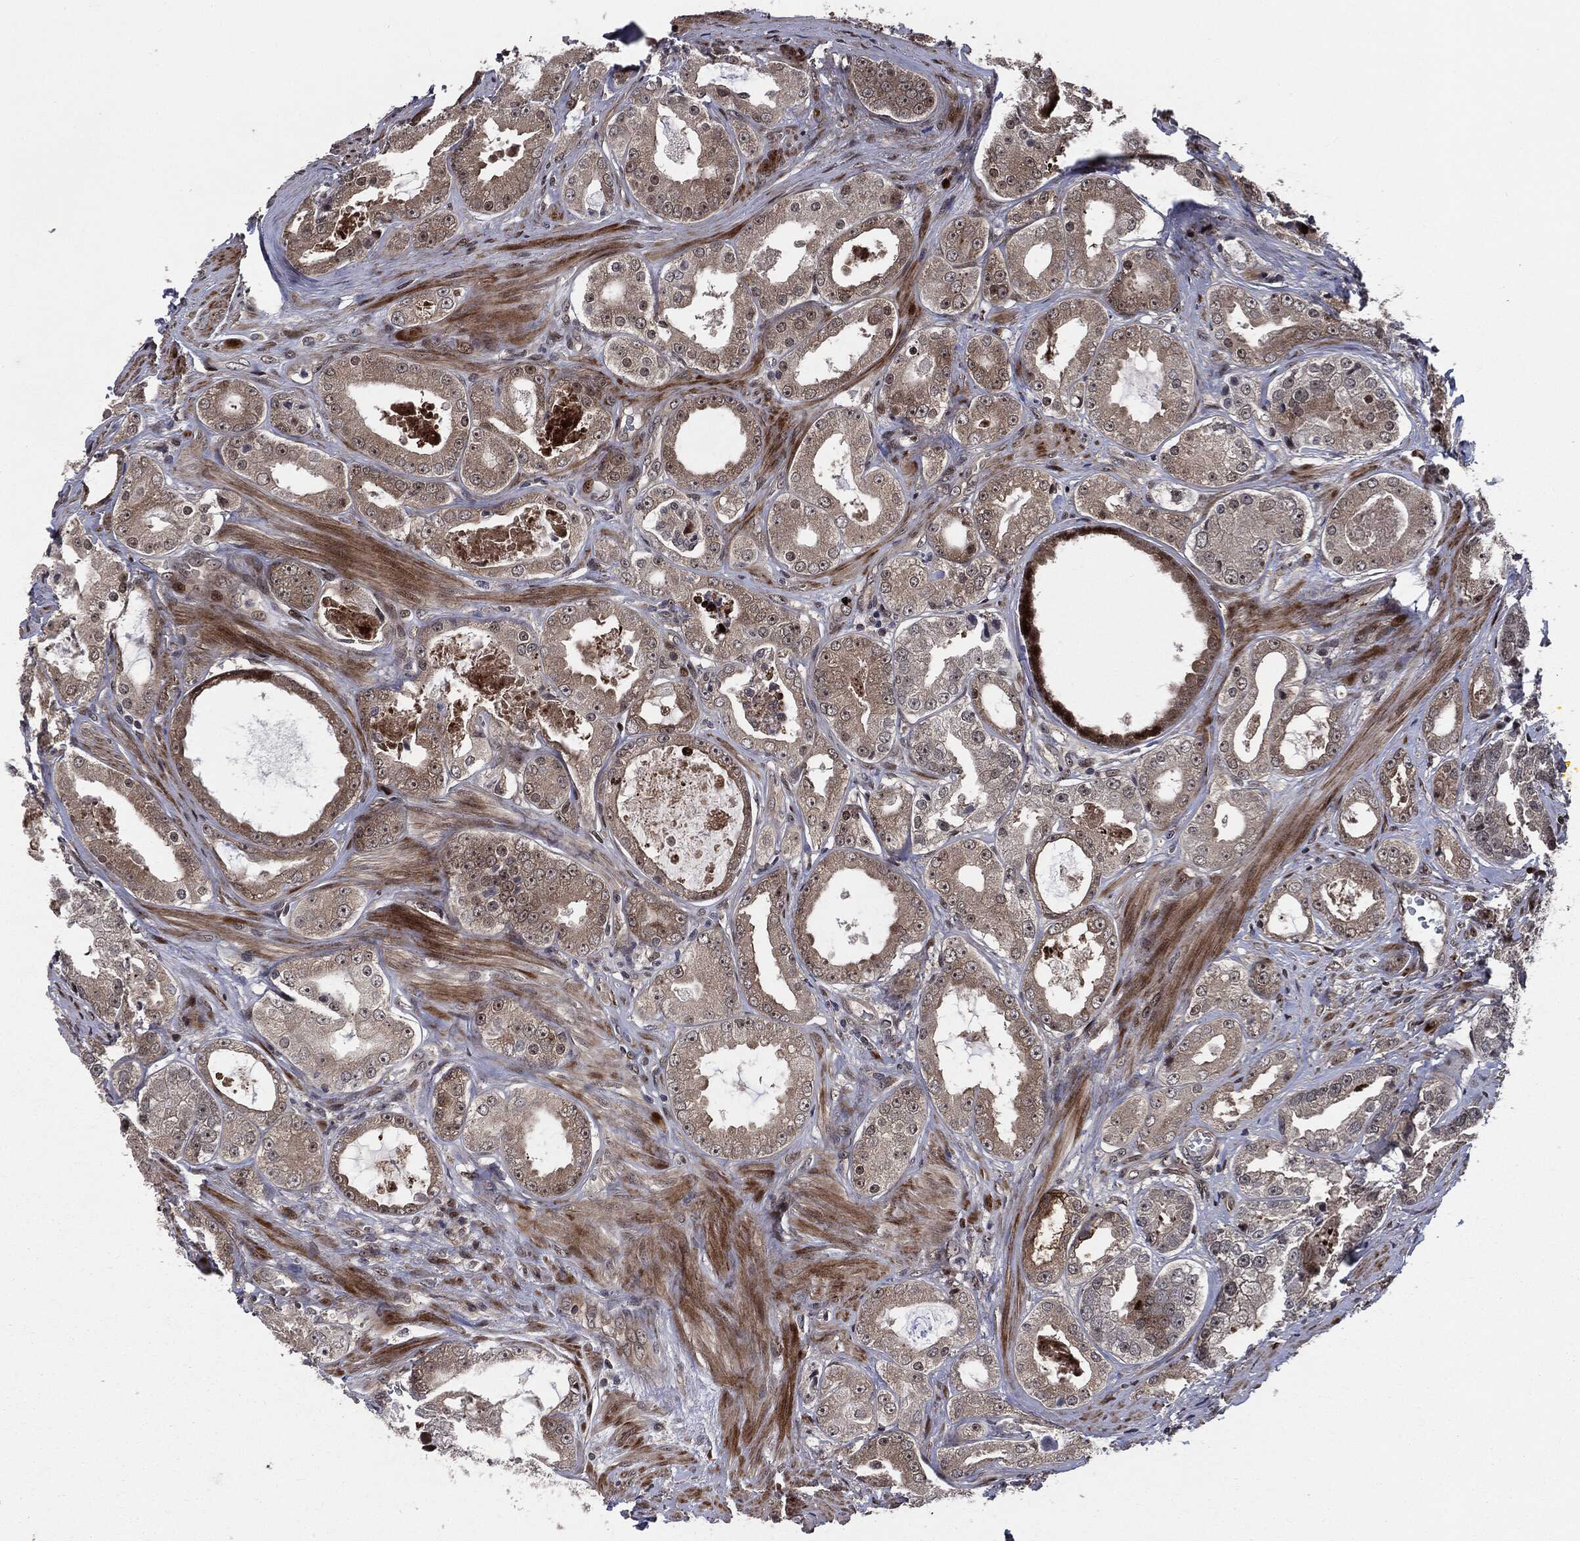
{"staining": {"intensity": "moderate", "quantity": "25%-75%", "location": "nuclear"}, "tissue": "prostate cancer", "cell_type": "Tumor cells", "image_type": "cancer", "snomed": [{"axis": "morphology", "description": "Adenocarcinoma, NOS"}, {"axis": "topography", "description": "Prostate"}], "caption": "A medium amount of moderate nuclear positivity is seen in about 25%-75% of tumor cells in prostate cancer tissue. The staining was performed using DAB, with brown indicating positive protein expression. Nuclei are stained blue with hematoxylin.", "gene": "SMAD4", "patient": {"sex": "male", "age": 61}}